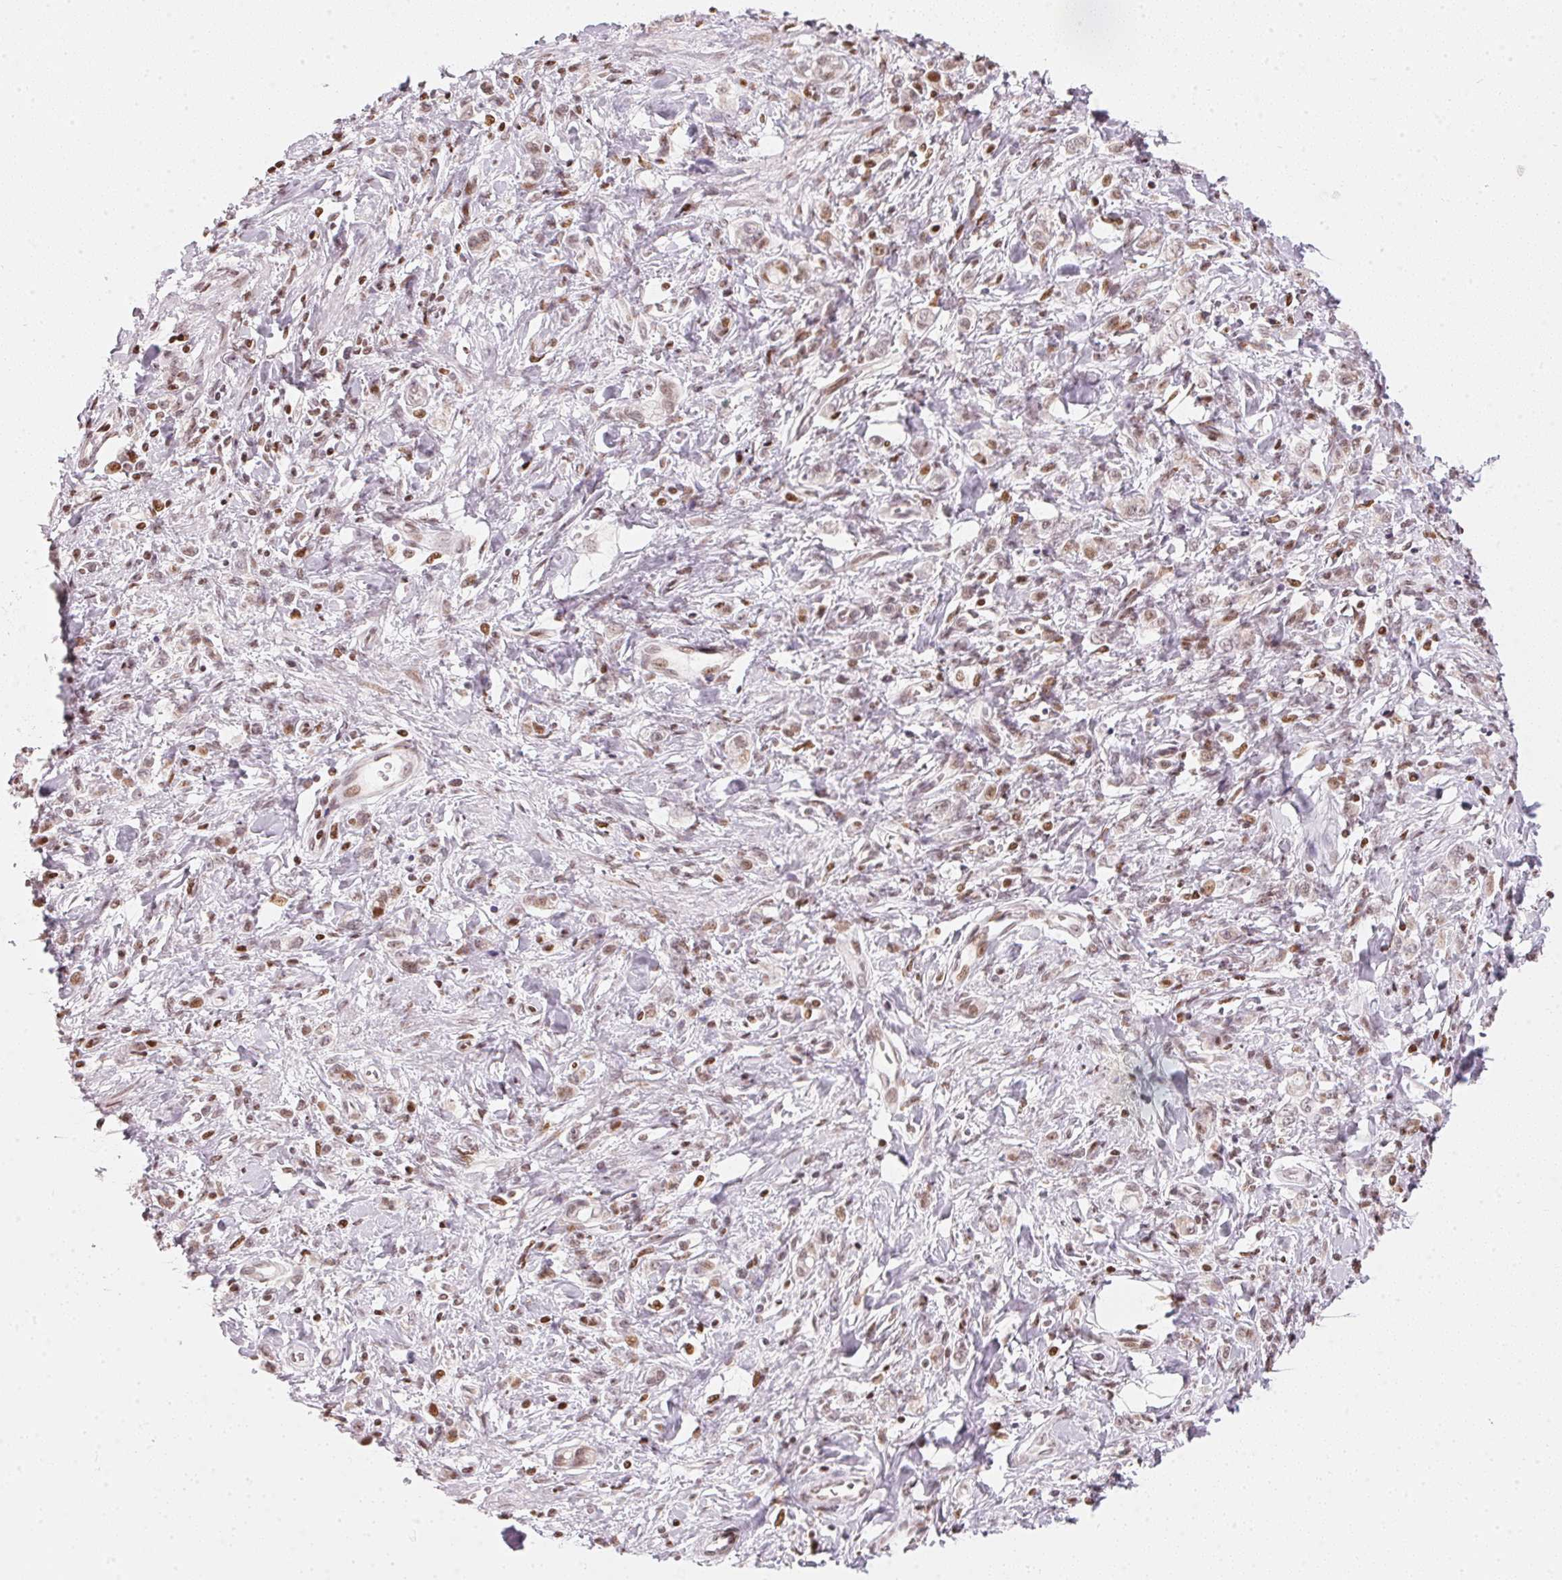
{"staining": {"intensity": "weak", "quantity": "<25%", "location": "nuclear"}, "tissue": "stomach cancer", "cell_type": "Tumor cells", "image_type": "cancer", "snomed": [{"axis": "morphology", "description": "Adenocarcinoma, NOS"}, {"axis": "topography", "description": "Stomach"}], "caption": "This image is of stomach adenocarcinoma stained with IHC to label a protein in brown with the nuclei are counter-stained blue. There is no expression in tumor cells. (Brightfield microscopy of DAB IHC at high magnification).", "gene": "KAT6A", "patient": {"sex": "male", "age": 77}}